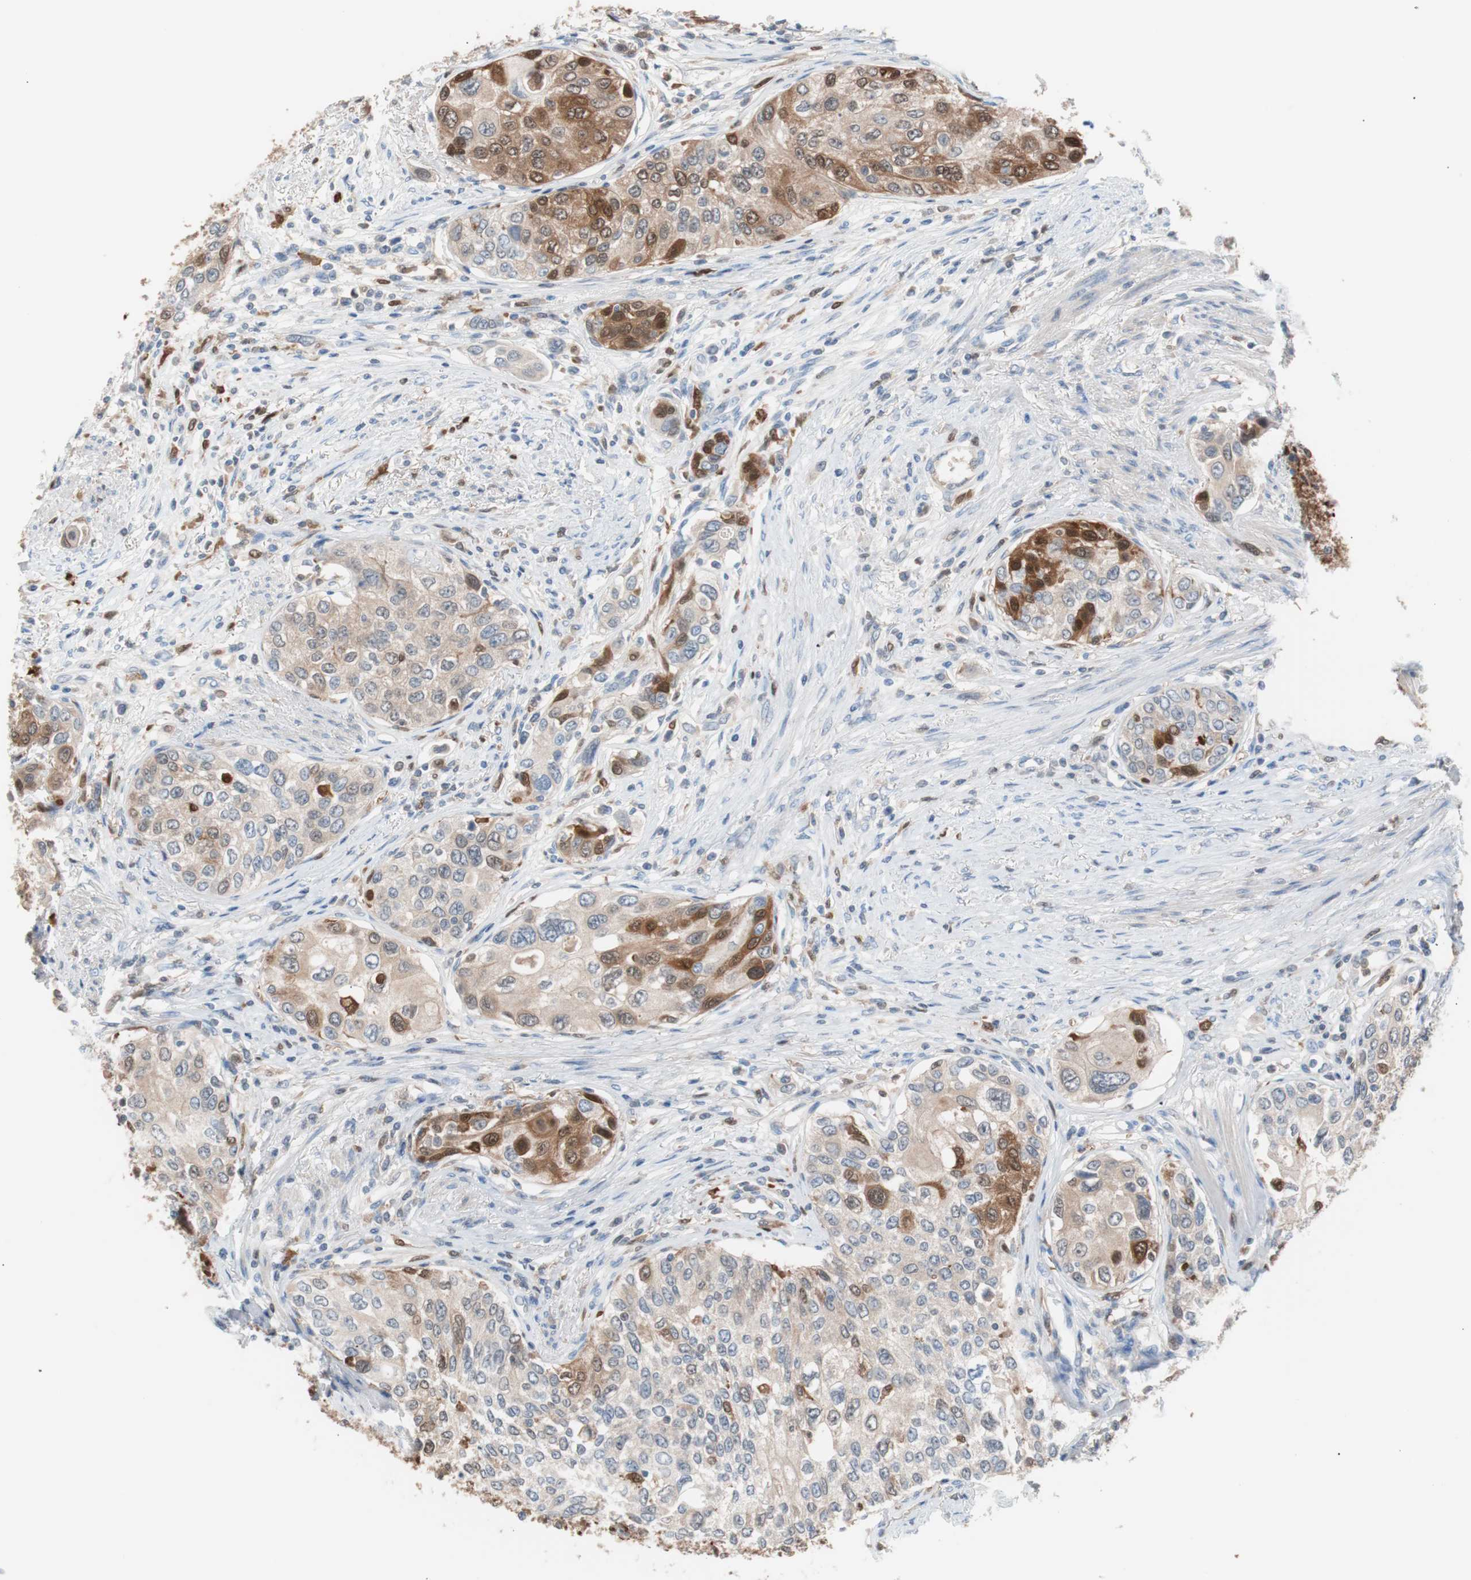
{"staining": {"intensity": "strong", "quantity": "<25%", "location": "cytoplasmic/membranous,nuclear"}, "tissue": "urothelial cancer", "cell_type": "Tumor cells", "image_type": "cancer", "snomed": [{"axis": "morphology", "description": "Urothelial carcinoma, High grade"}, {"axis": "topography", "description": "Urinary bladder"}], "caption": "A histopathology image of human high-grade urothelial carcinoma stained for a protein demonstrates strong cytoplasmic/membranous and nuclear brown staining in tumor cells.", "gene": "IL18", "patient": {"sex": "female", "age": 56}}